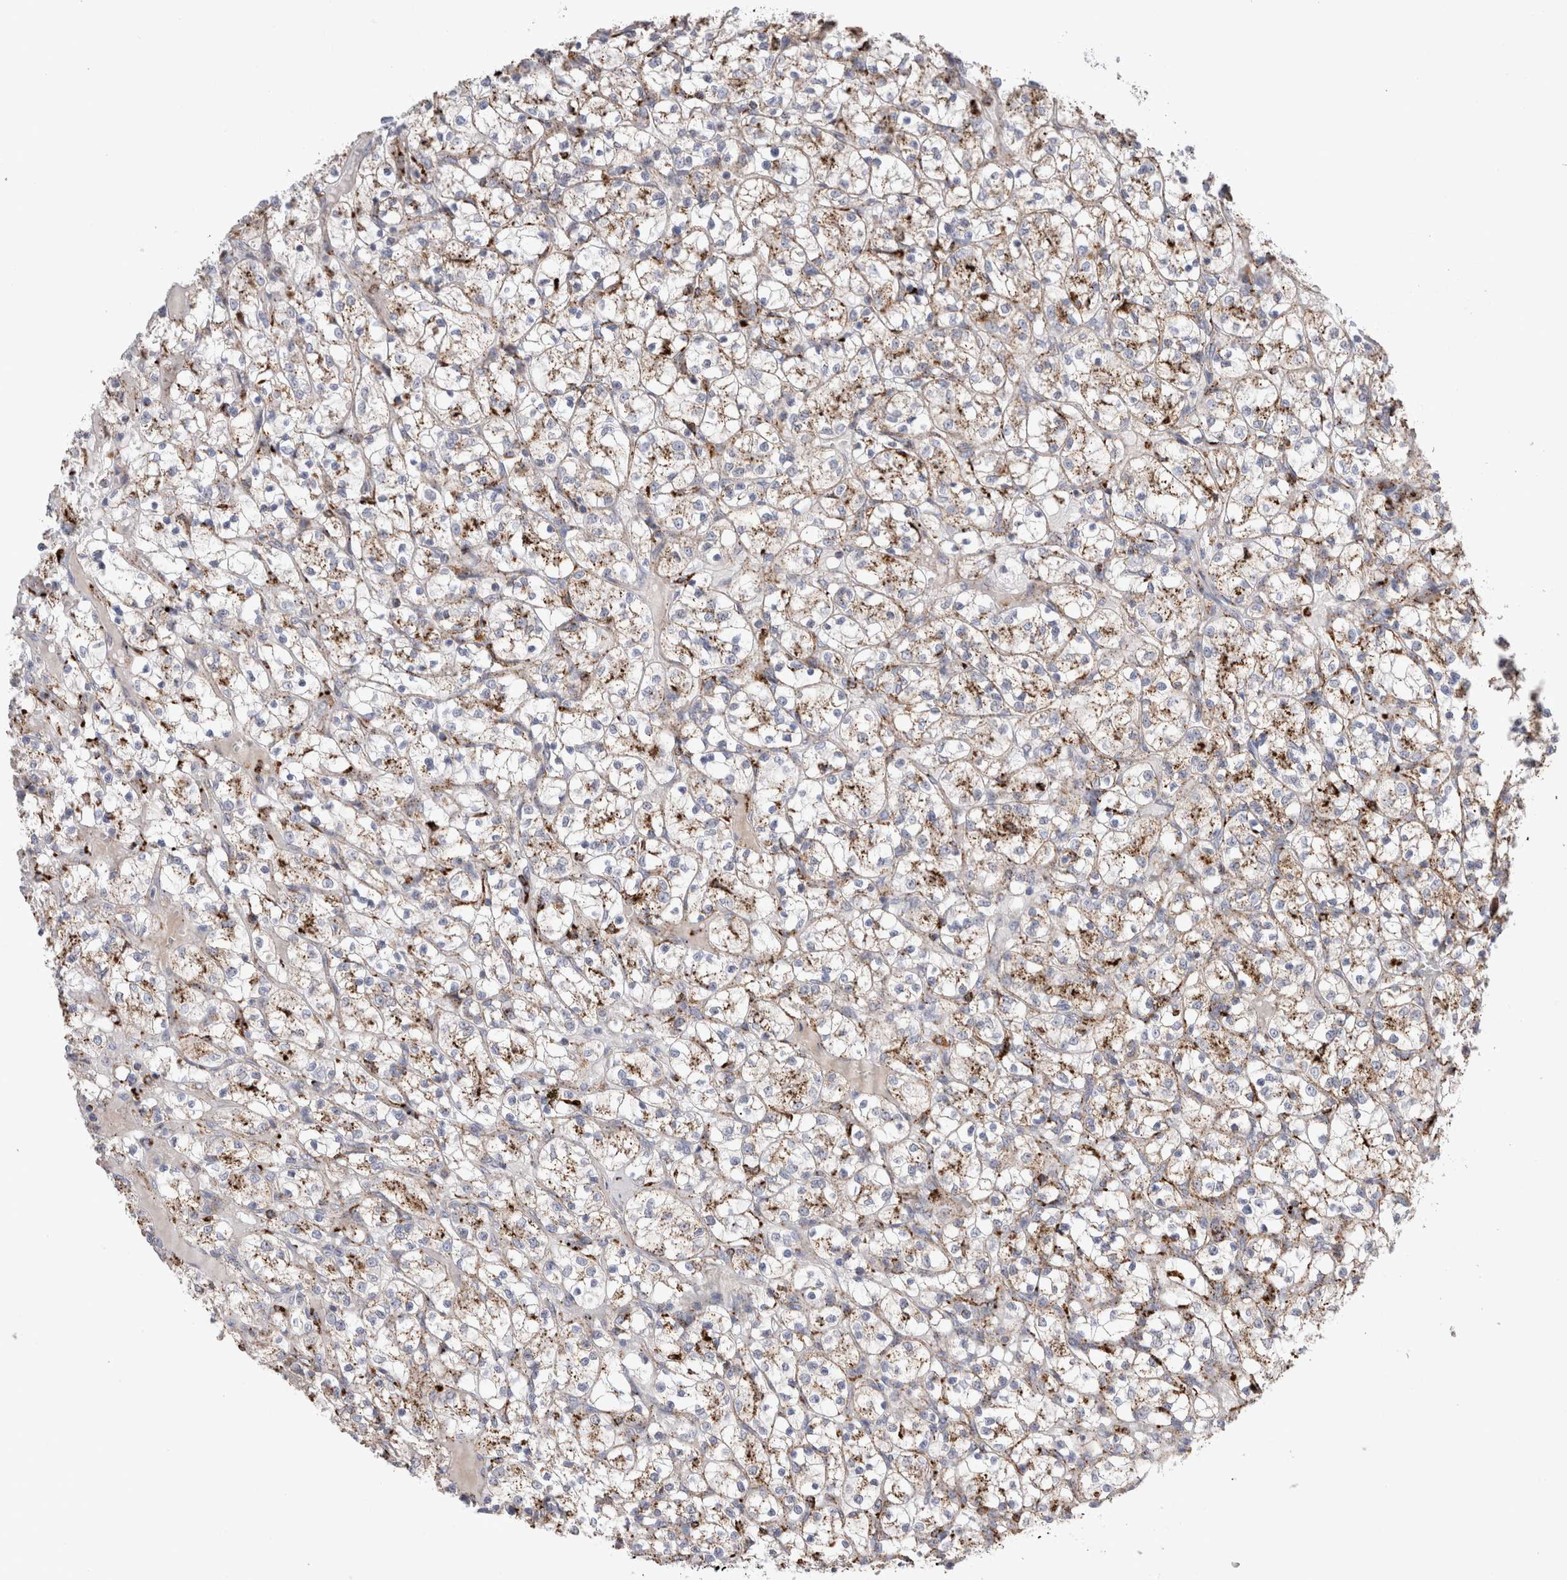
{"staining": {"intensity": "moderate", "quantity": ">75%", "location": "cytoplasmic/membranous"}, "tissue": "renal cancer", "cell_type": "Tumor cells", "image_type": "cancer", "snomed": [{"axis": "morphology", "description": "Adenocarcinoma, NOS"}, {"axis": "topography", "description": "Kidney"}], "caption": "Adenocarcinoma (renal) stained for a protein (brown) displays moderate cytoplasmic/membranous positive positivity in about >75% of tumor cells.", "gene": "CTSA", "patient": {"sex": "female", "age": 69}}